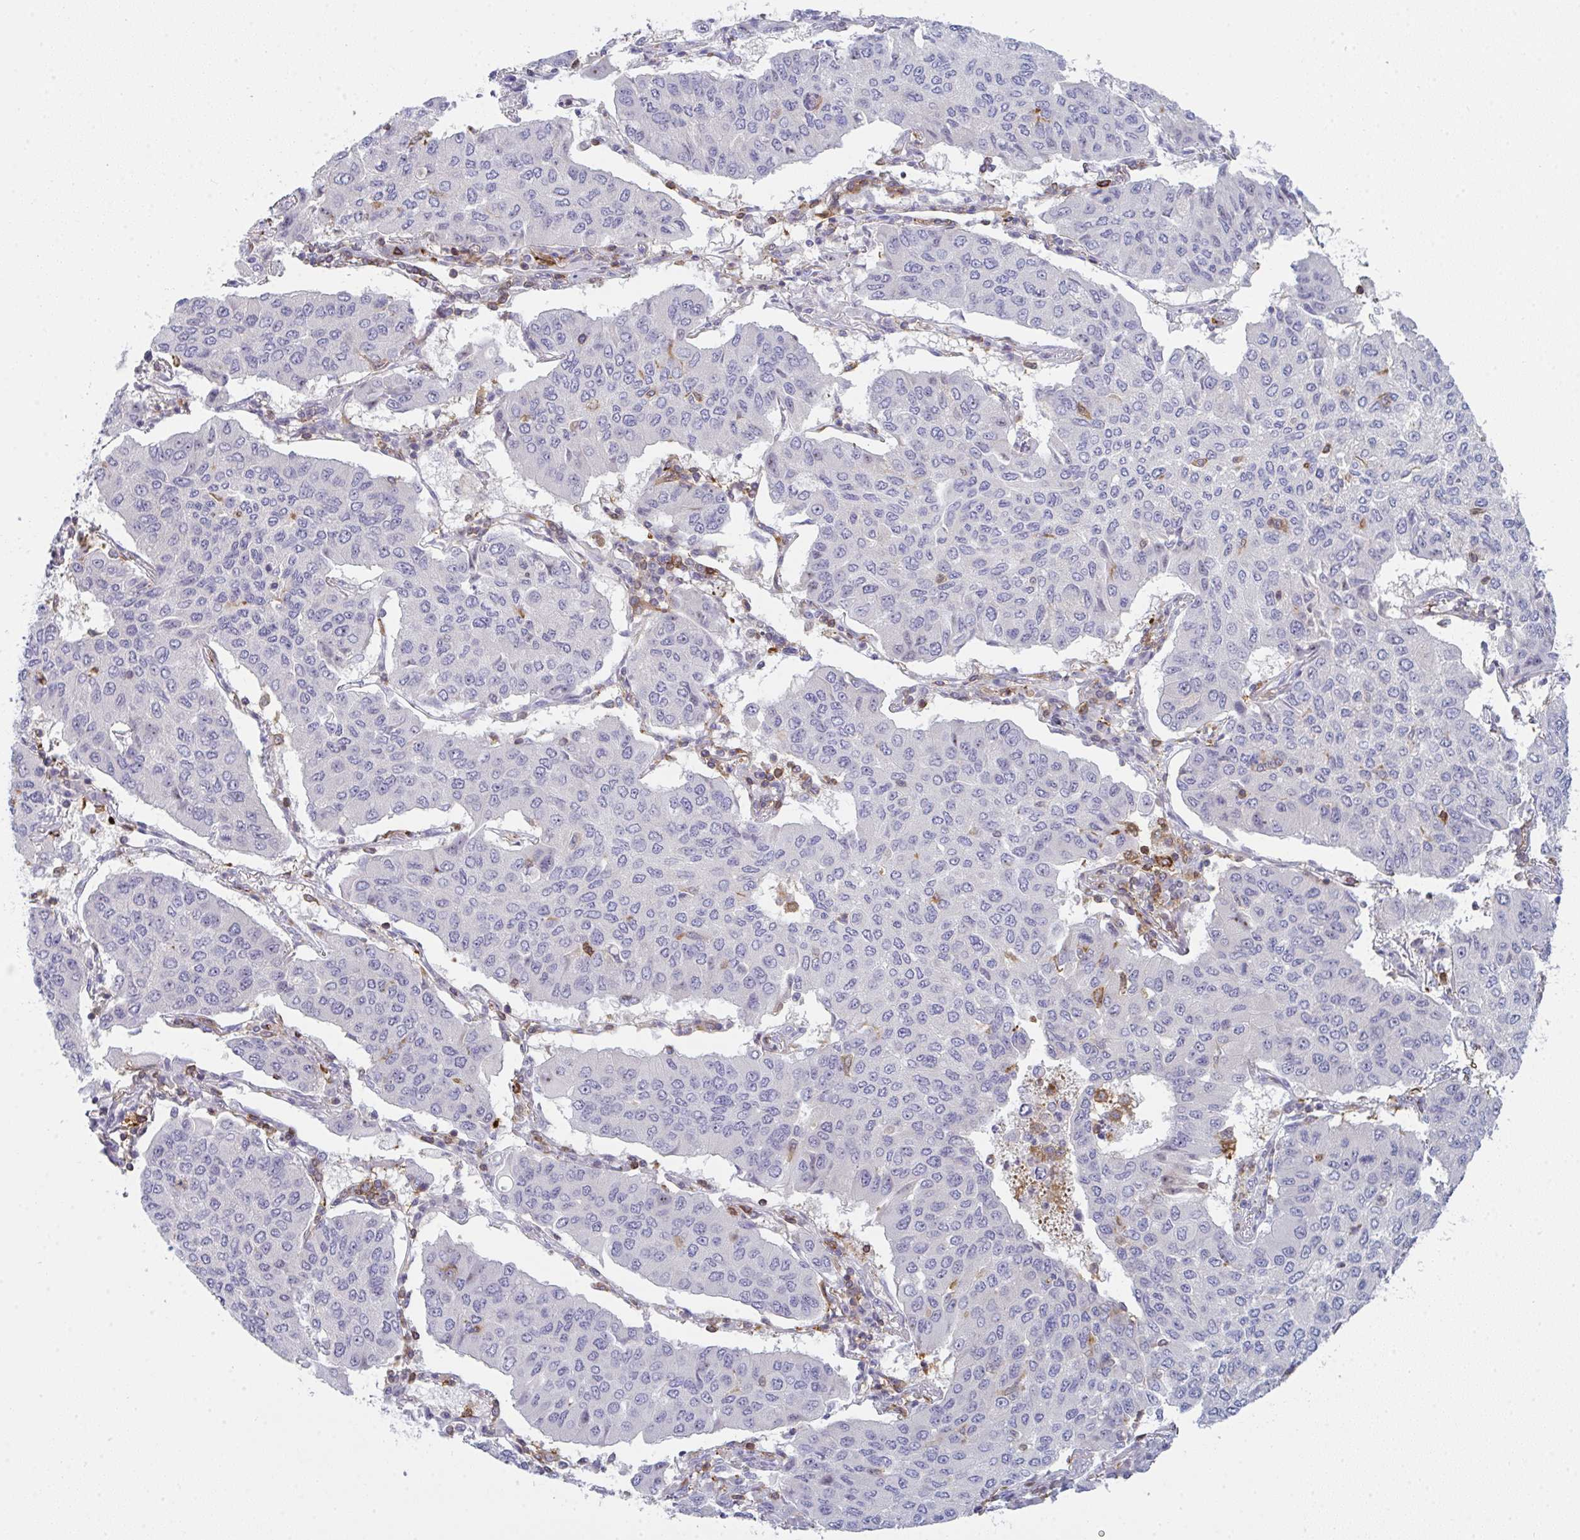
{"staining": {"intensity": "negative", "quantity": "none", "location": "none"}, "tissue": "lung cancer", "cell_type": "Tumor cells", "image_type": "cancer", "snomed": [{"axis": "morphology", "description": "Squamous cell carcinoma, NOS"}, {"axis": "topography", "description": "Lung"}], "caption": "High power microscopy photomicrograph of an immunohistochemistry image of lung squamous cell carcinoma, revealing no significant expression in tumor cells.", "gene": "CD80", "patient": {"sex": "male", "age": 74}}